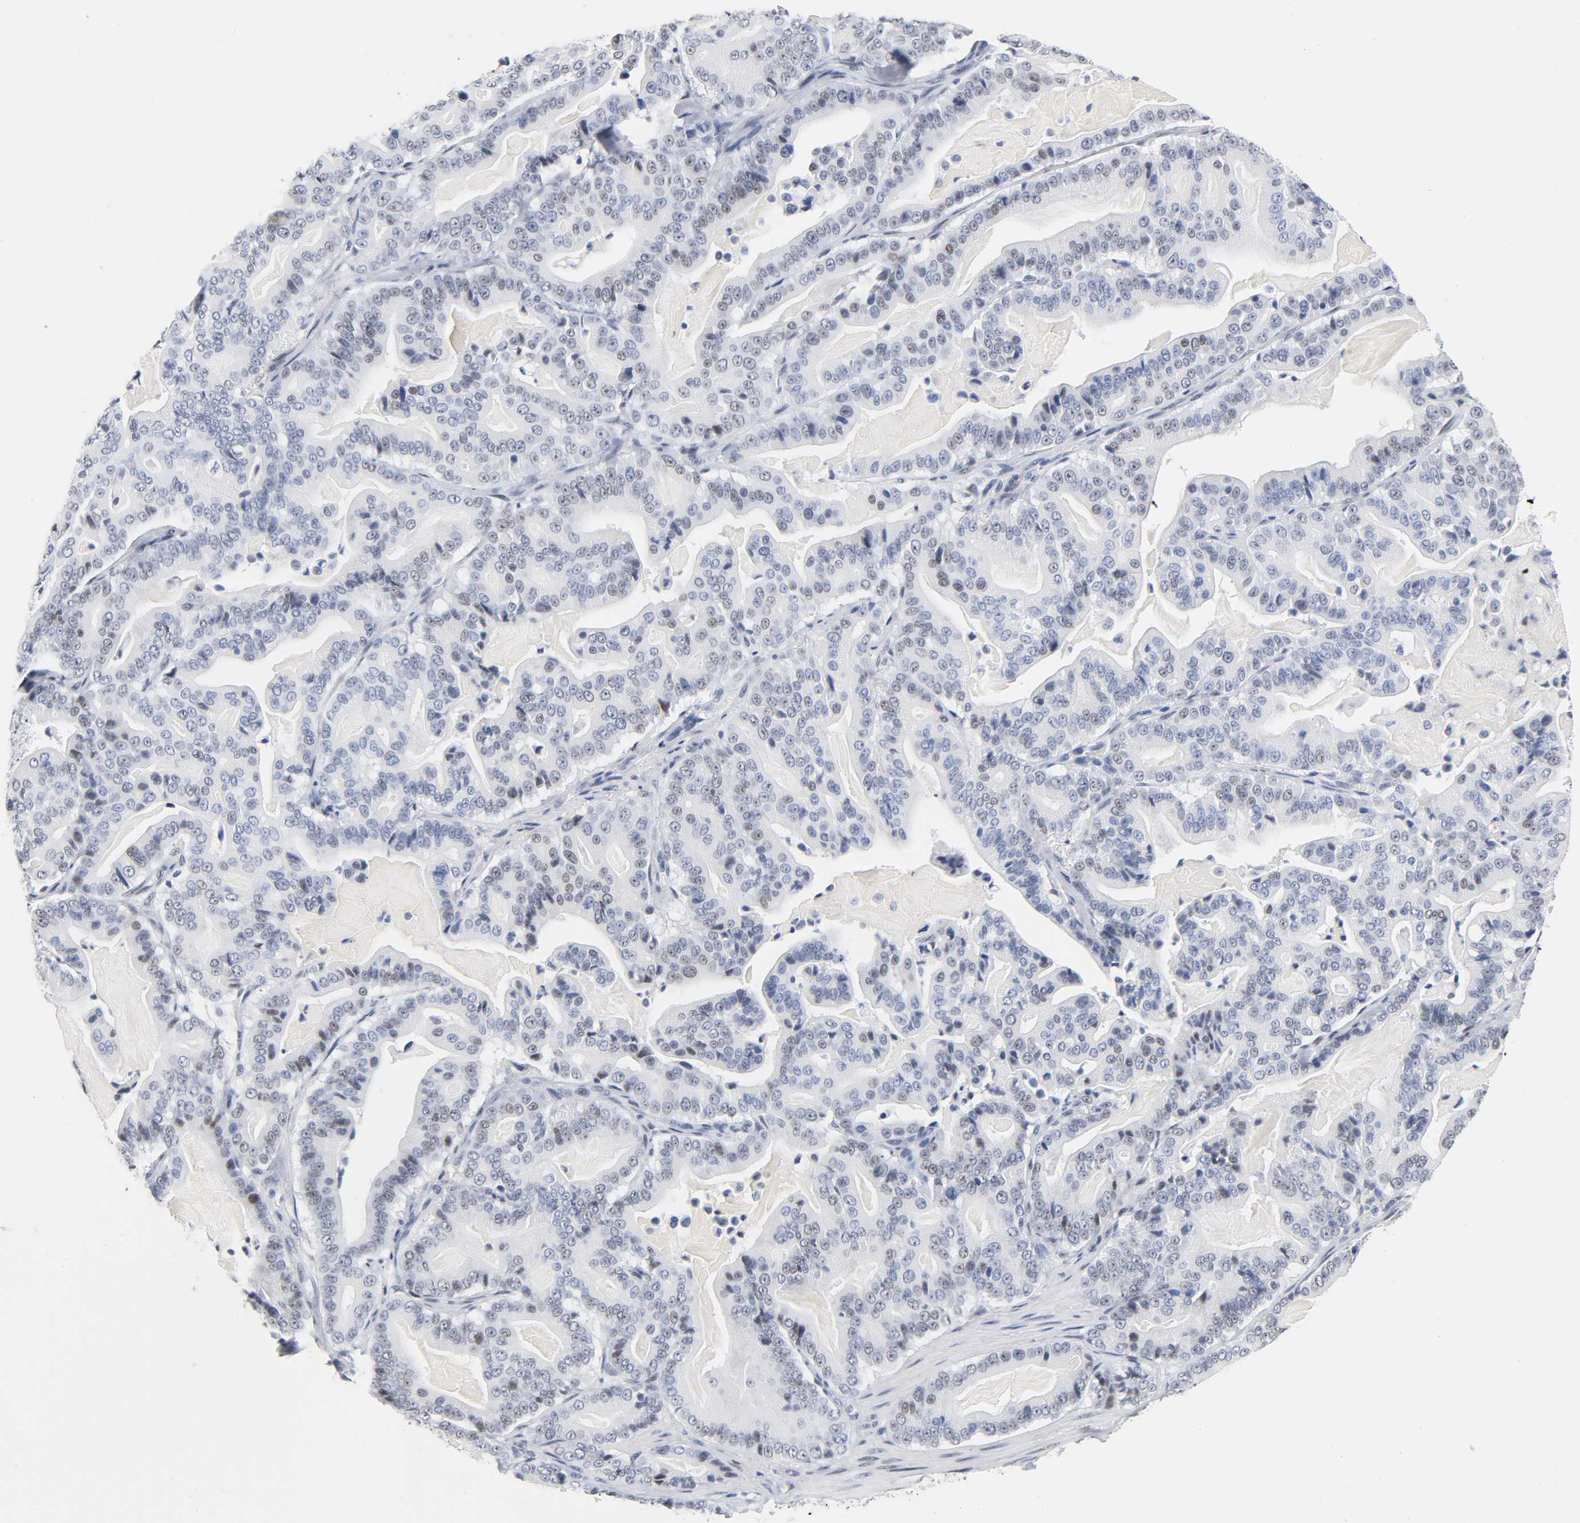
{"staining": {"intensity": "weak", "quantity": "25%-75%", "location": "nuclear"}, "tissue": "pancreatic cancer", "cell_type": "Tumor cells", "image_type": "cancer", "snomed": [{"axis": "morphology", "description": "Adenocarcinoma, NOS"}, {"axis": "topography", "description": "Pancreas"}], "caption": "A micrograph of human adenocarcinoma (pancreatic) stained for a protein displays weak nuclear brown staining in tumor cells.", "gene": "NAB2", "patient": {"sex": "male", "age": 63}}